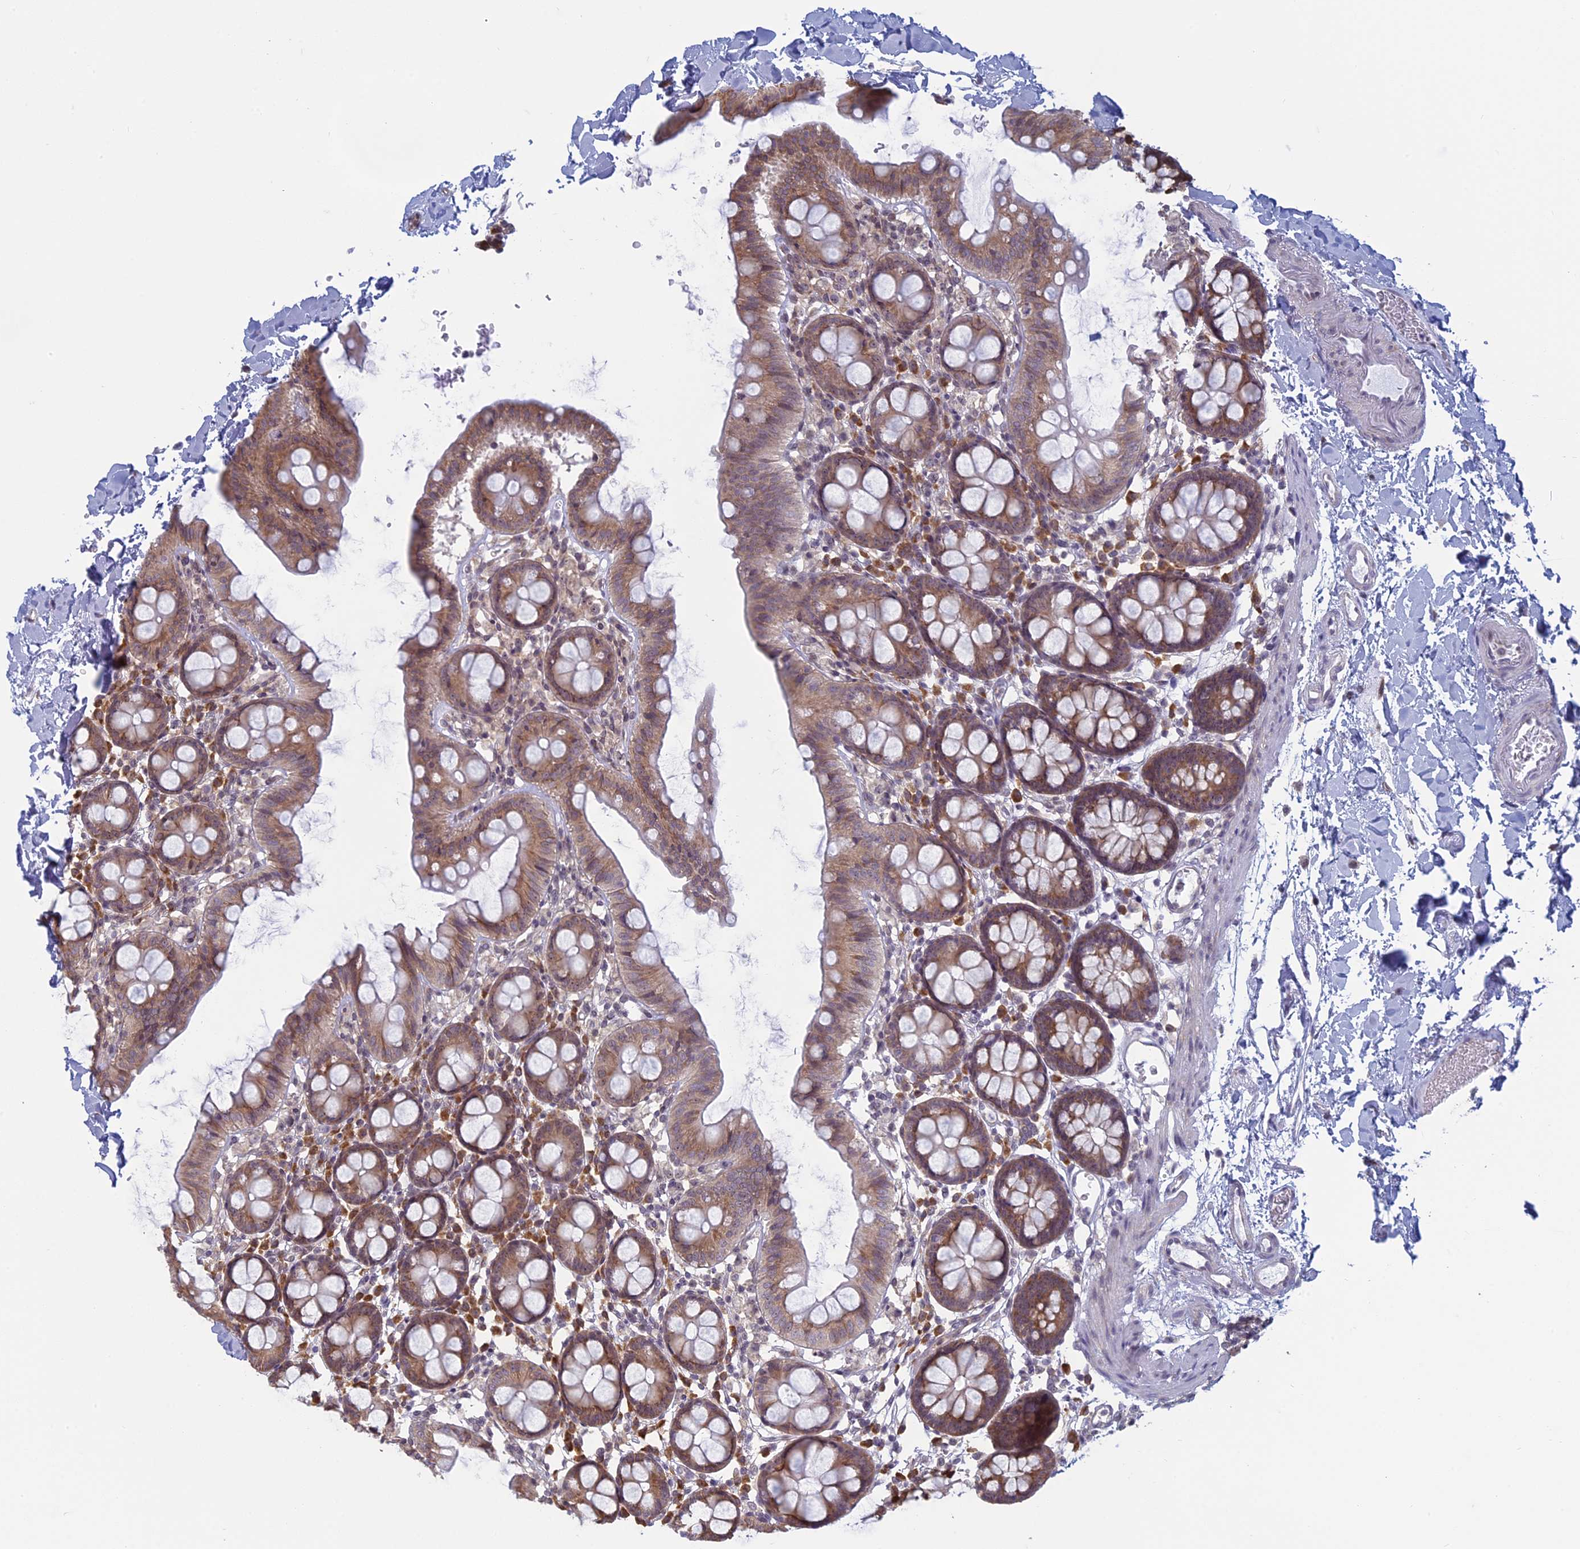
{"staining": {"intensity": "weak", "quantity": "25%-75%", "location": "cytoplasmic/membranous,nuclear"}, "tissue": "colon", "cell_type": "Endothelial cells", "image_type": "normal", "snomed": [{"axis": "morphology", "description": "Normal tissue, NOS"}, {"axis": "topography", "description": "Colon"}], "caption": "Immunohistochemical staining of benign human colon shows weak cytoplasmic/membranous,nuclear protein staining in approximately 25%-75% of endothelial cells. Nuclei are stained in blue.", "gene": "RPS19BP1", "patient": {"sex": "male", "age": 75}}